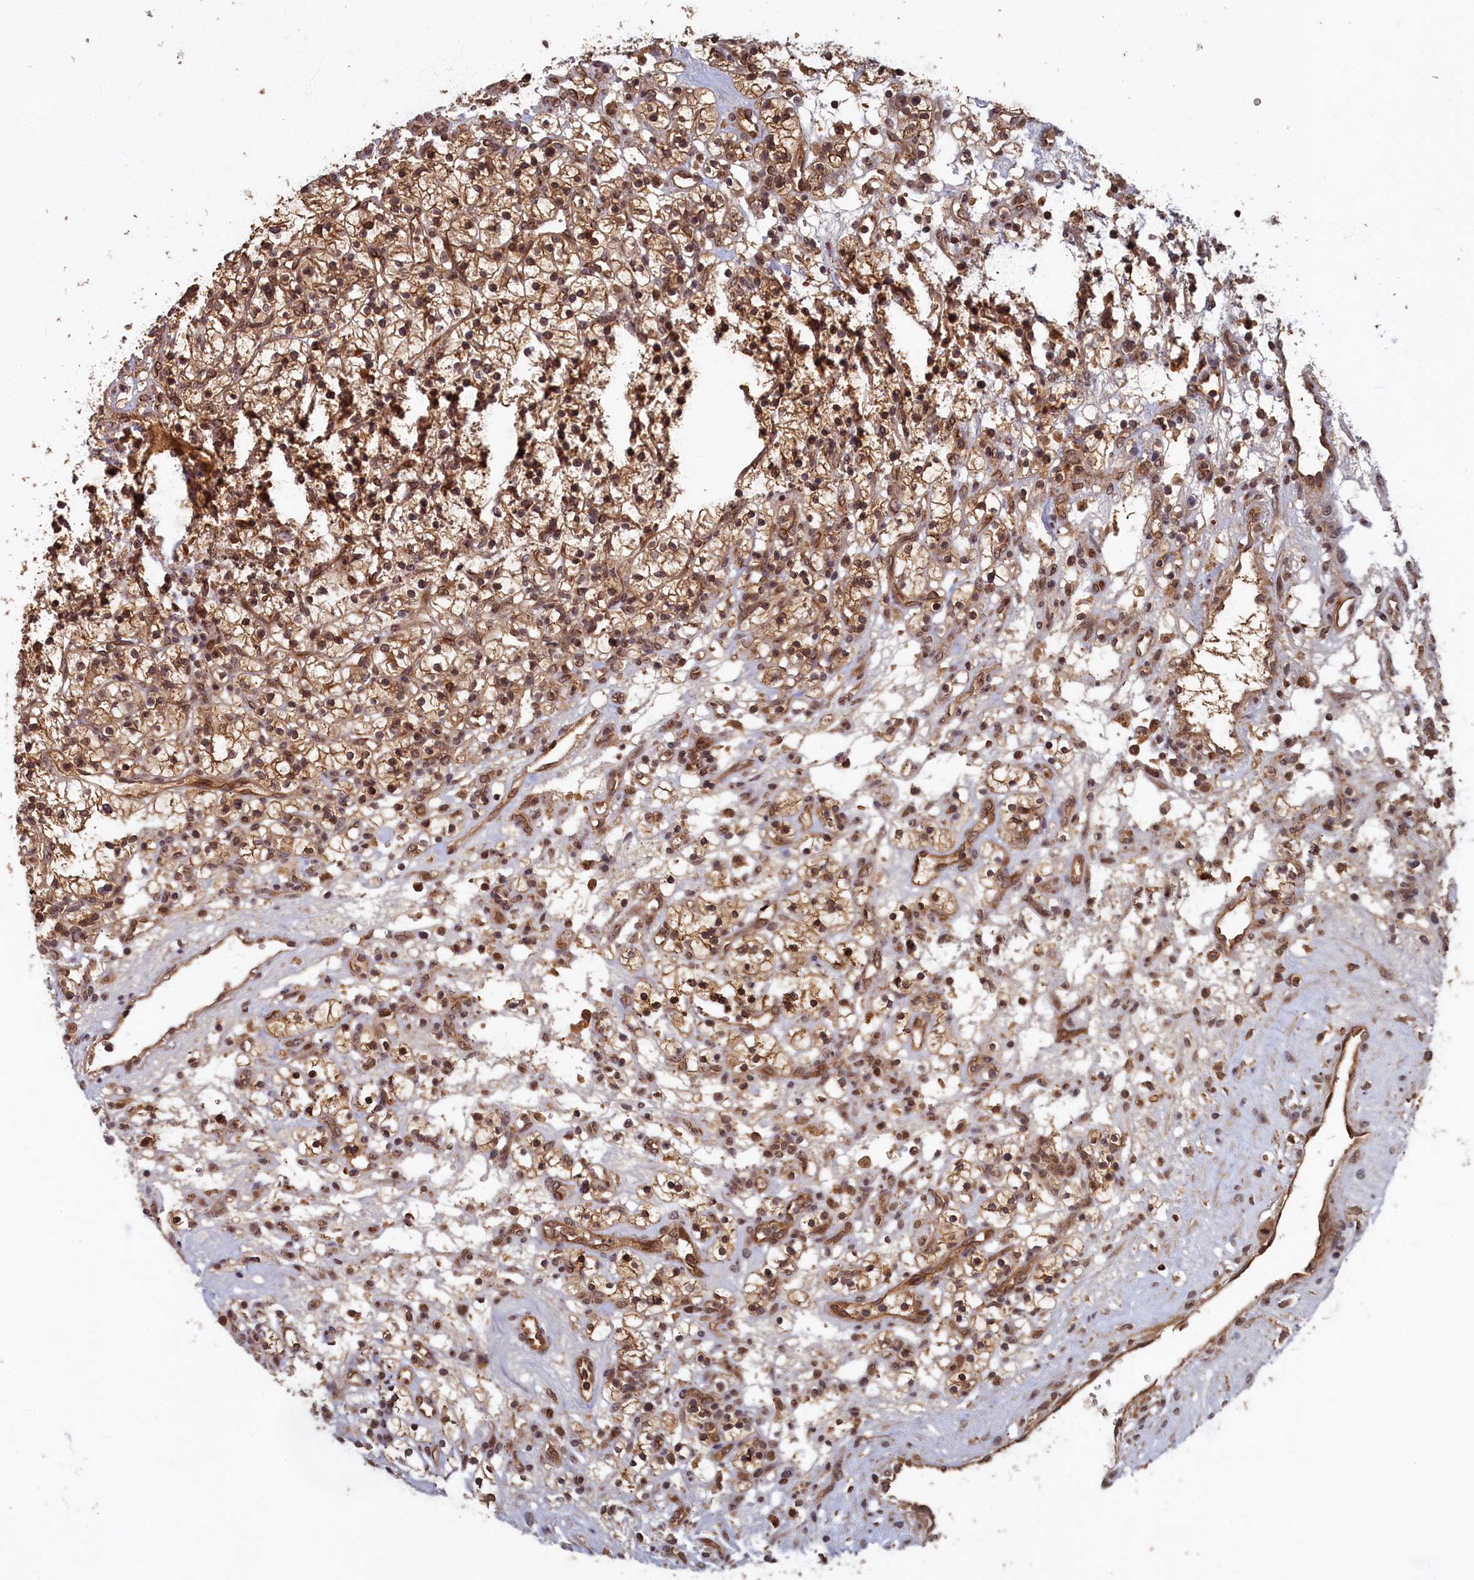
{"staining": {"intensity": "moderate", "quantity": ">75%", "location": "cytoplasmic/membranous,nuclear"}, "tissue": "renal cancer", "cell_type": "Tumor cells", "image_type": "cancer", "snomed": [{"axis": "morphology", "description": "Adenocarcinoma, NOS"}, {"axis": "topography", "description": "Kidney"}], "caption": "There is medium levels of moderate cytoplasmic/membranous and nuclear positivity in tumor cells of renal cancer, as demonstrated by immunohistochemical staining (brown color).", "gene": "BRCA1", "patient": {"sex": "female", "age": 57}}